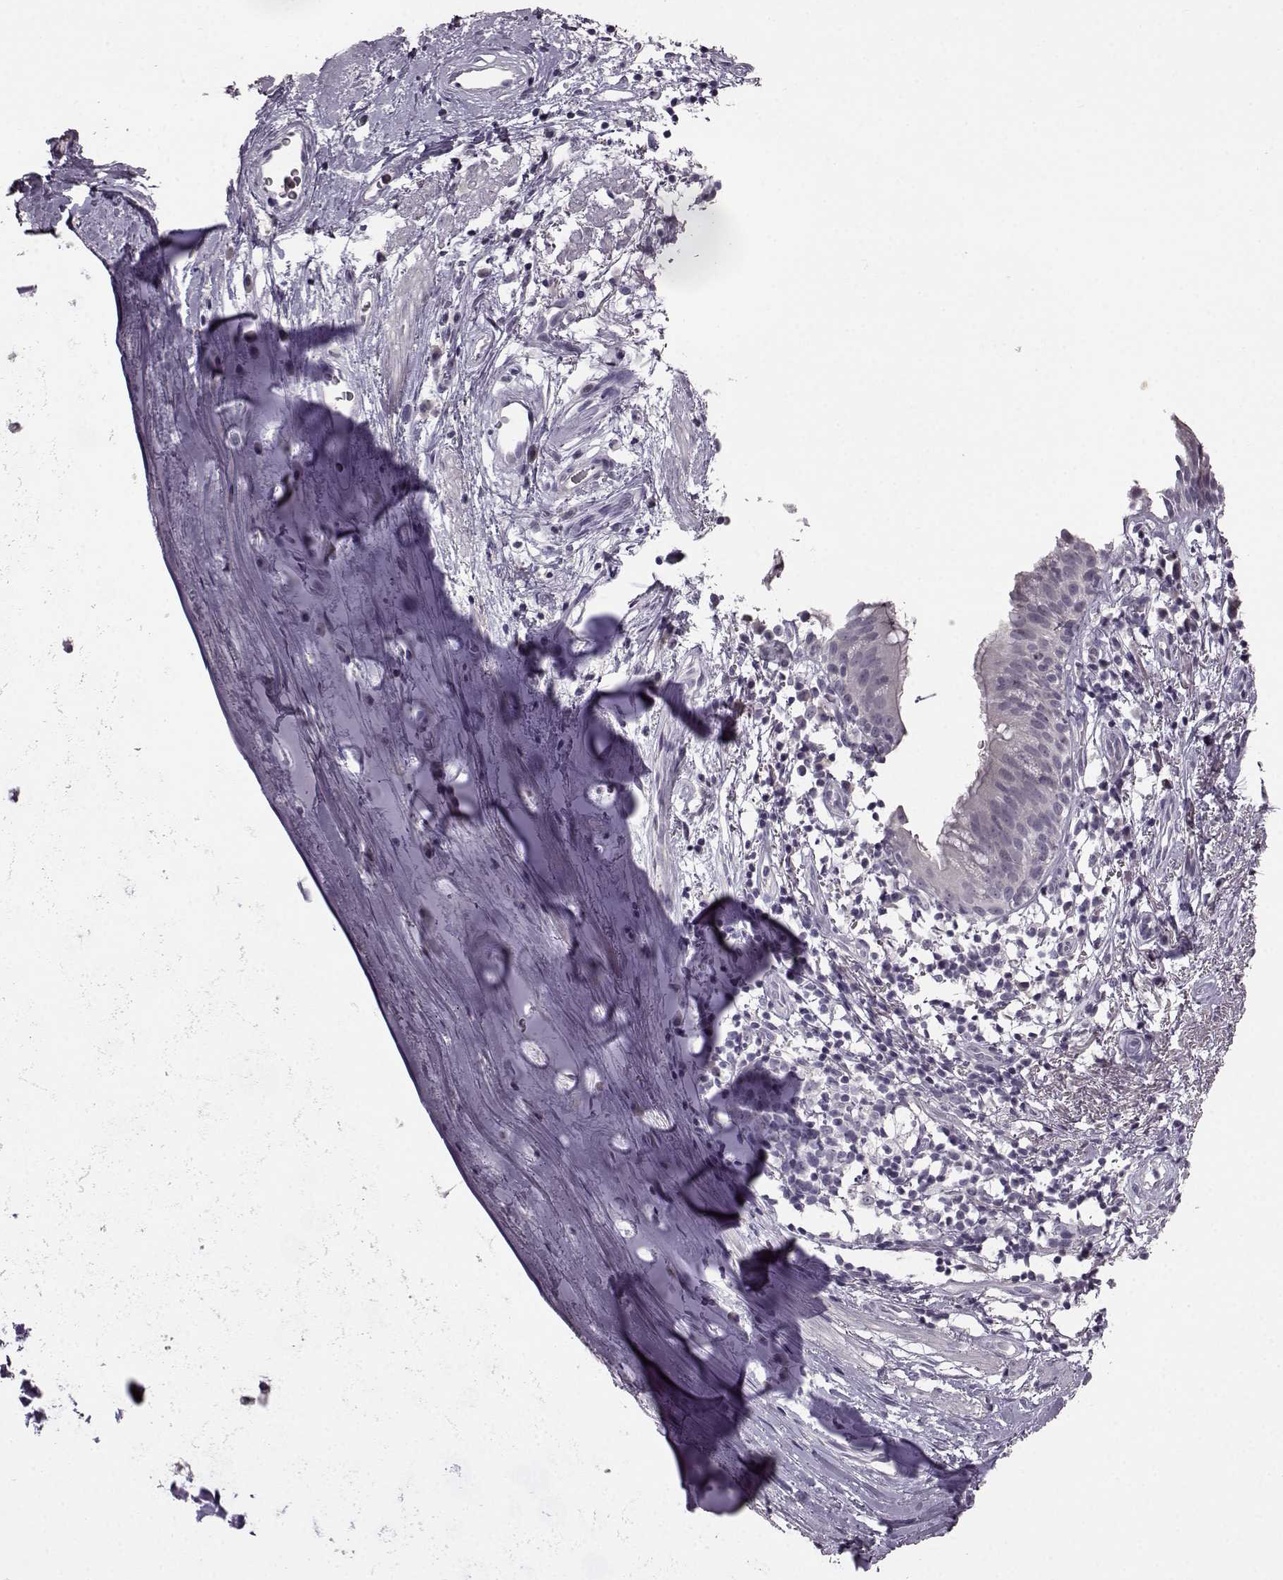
{"staining": {"intensity": "negative", "quantity": "none", "location": "none"}, "tissue": "bronchus", "cell_type": "Respiratory epithelial cells", "image_type": "normal", "snomed": [{"axis": "morphology", "description": "Normal tissue, NOS"}, {"axis": "topography", "description": "Cartilage tissue"}, {"axis": "topography", "description": "Bronchus"}], "caption": "The histopathology image demonstrates no staining of respiratory epithelial cells in unremarkable bronchus.", "gene": "LHB", "patient": {"sex": "male", "age": 58}}